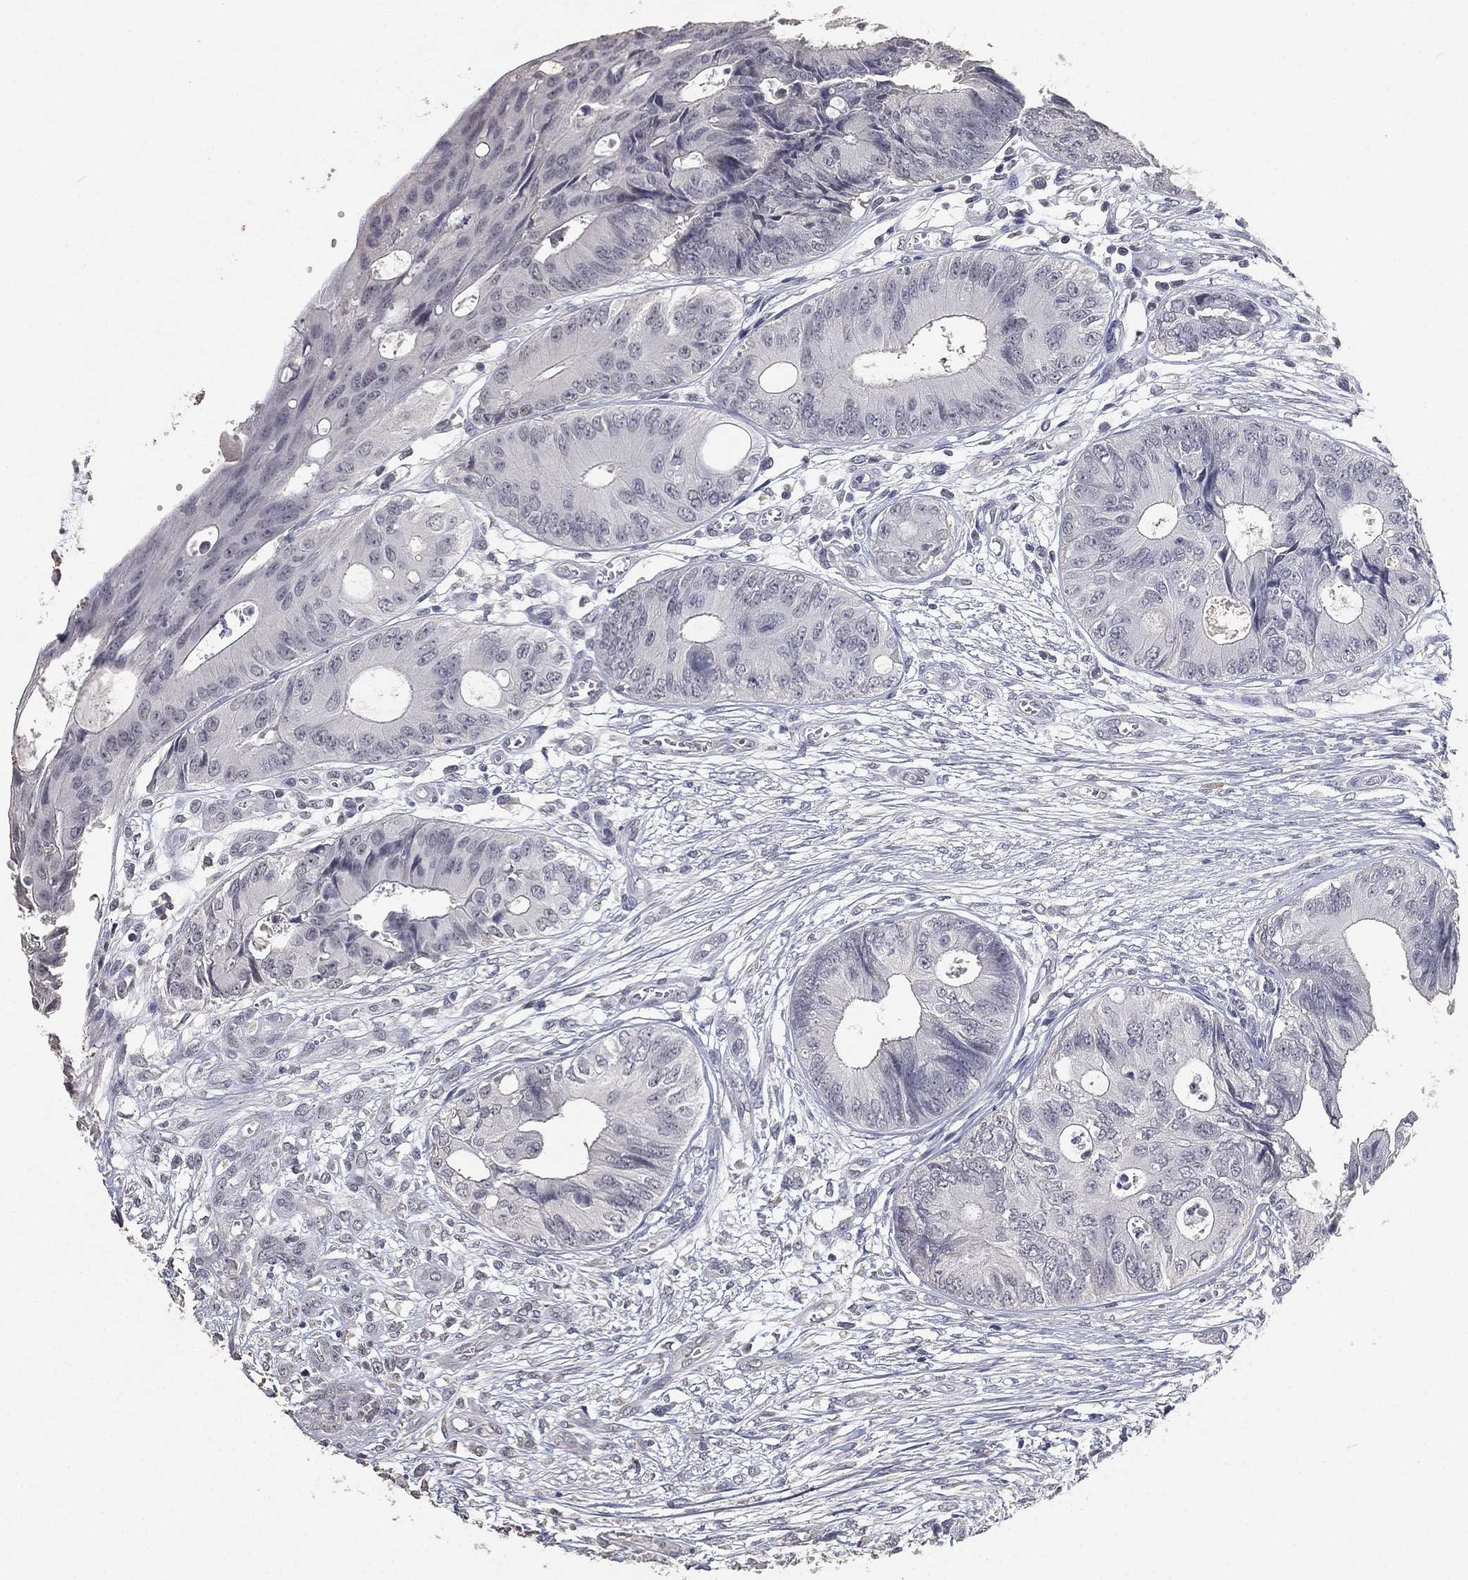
{"staining": {"intensity": "negative", "quantity": "none", "location": "none"}, "tissue": "colorectal cancer", "cell_type": "Tumor cells", "image_type": "cancer", "snomed": [{"axis": "morphology", "description": "Normal tissue, NOS"}, {"axis": "morphology", "description": "Adenocarcinoma, NOS"}, {"axis": "topography", "description": "Colon"}], "caption": "Immunohistochemical staining of human colorectal adenocarcinoma exhibits no significant expression in tumor cells.", "gene": "DSG1", "patient": {"sex": "male", "age": 65}}